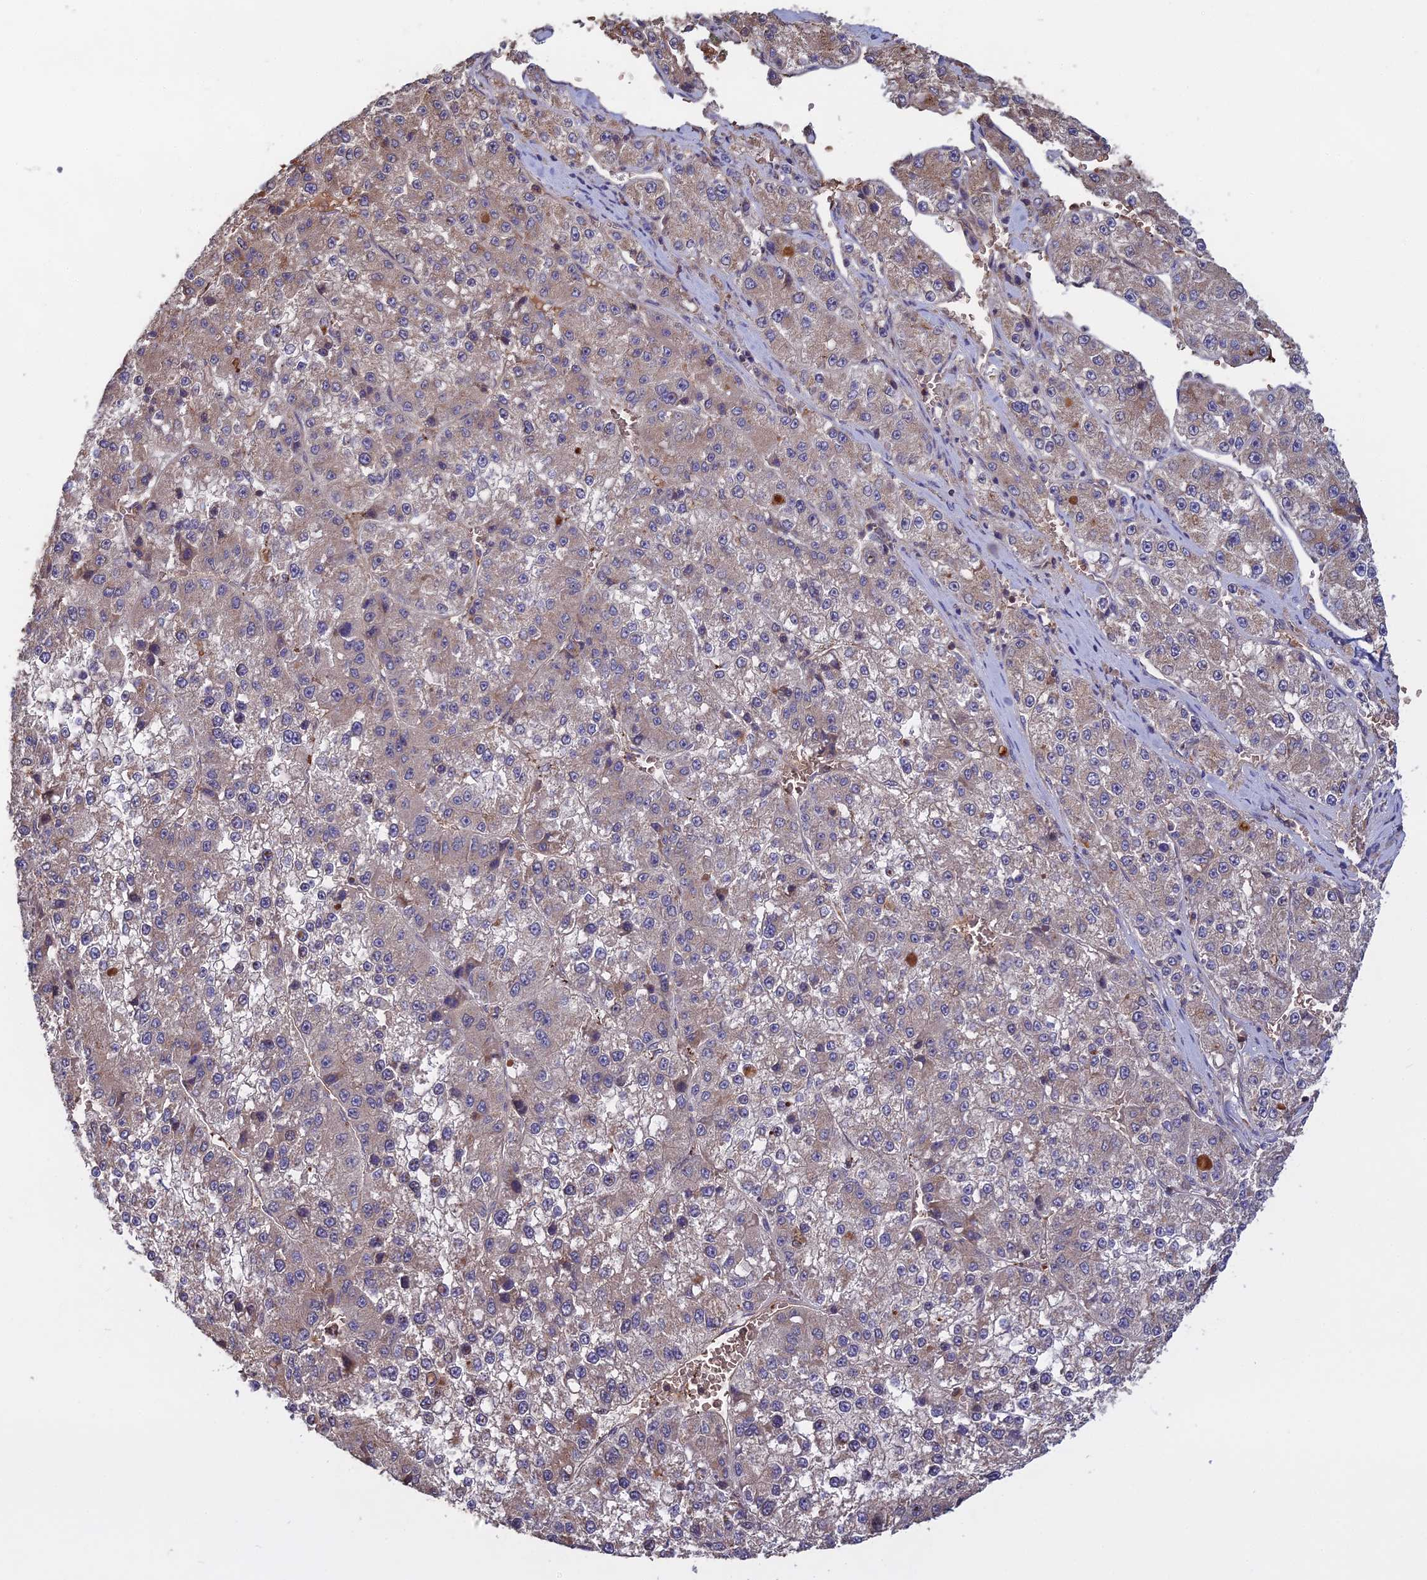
{"staining": {"intensity": "weak", "quantity": "25%-75%", "location": "cytoplasmic/membranous"}, "tissue": "liver cancer", "cell_type": "Tumor cells", "image_type": "cancer", "snomed": [{"axis": "morphology", "description": "Carcinoma, Hepatocellular, NOS"}, {"axis": "topography", "description": "Liver"}], "caption": "Immunohistochemical staining of liver hepatocellular carcinoma demonstrates low levels of weak cytoplasmic/membranous expression in approximately 25%-75% of tumor cells.", "gene": "GALR2", "patient": {"sex": "female", "age": 73}}